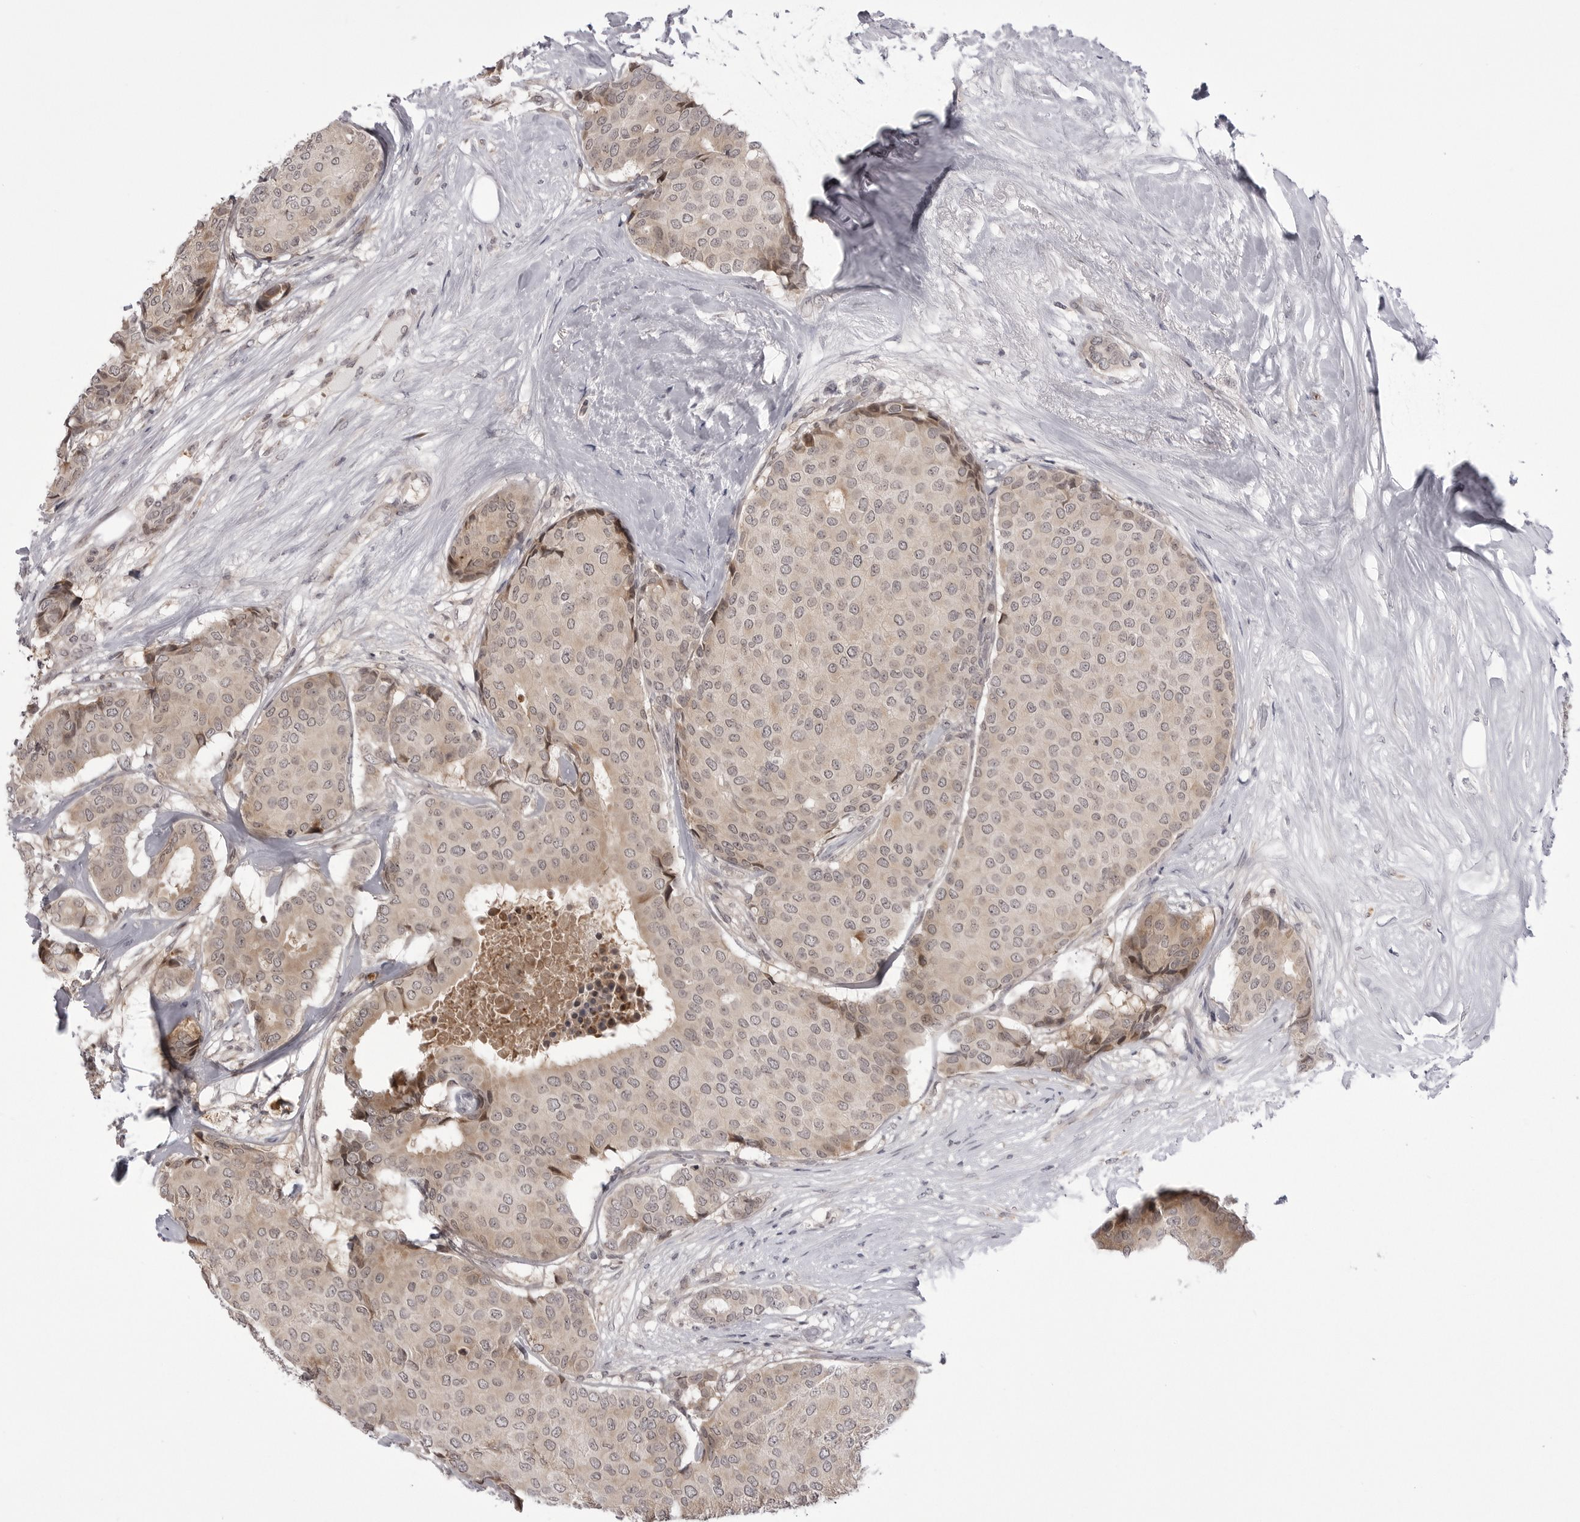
{"staining": {"intensity": "weak", "quantity": ">75%", "location": "cytoplasmic/membranous,nuclear"}, "tissue": "breast cancer", "cell_type": "Tumor cells", "image_type": "cancer", "snomed": [{"axis": "morphology", "description": "Duct carcinoma"}, {"axis": "topography", "description": "Breast"}], "caption": "DAB (3,3'-diaminobenzidine) immunohistochemical staining of human breast cancer displays weak cytoplasmic/membranous and nuclear protein expression in about >75% of tumor cells. (DAB (3,3'-diaminobenzidine) IHC, brown staining for protein, blue staining for nuclei).", "gene": "PTK2B", "patient": {"sex": "female", "age": 75}}